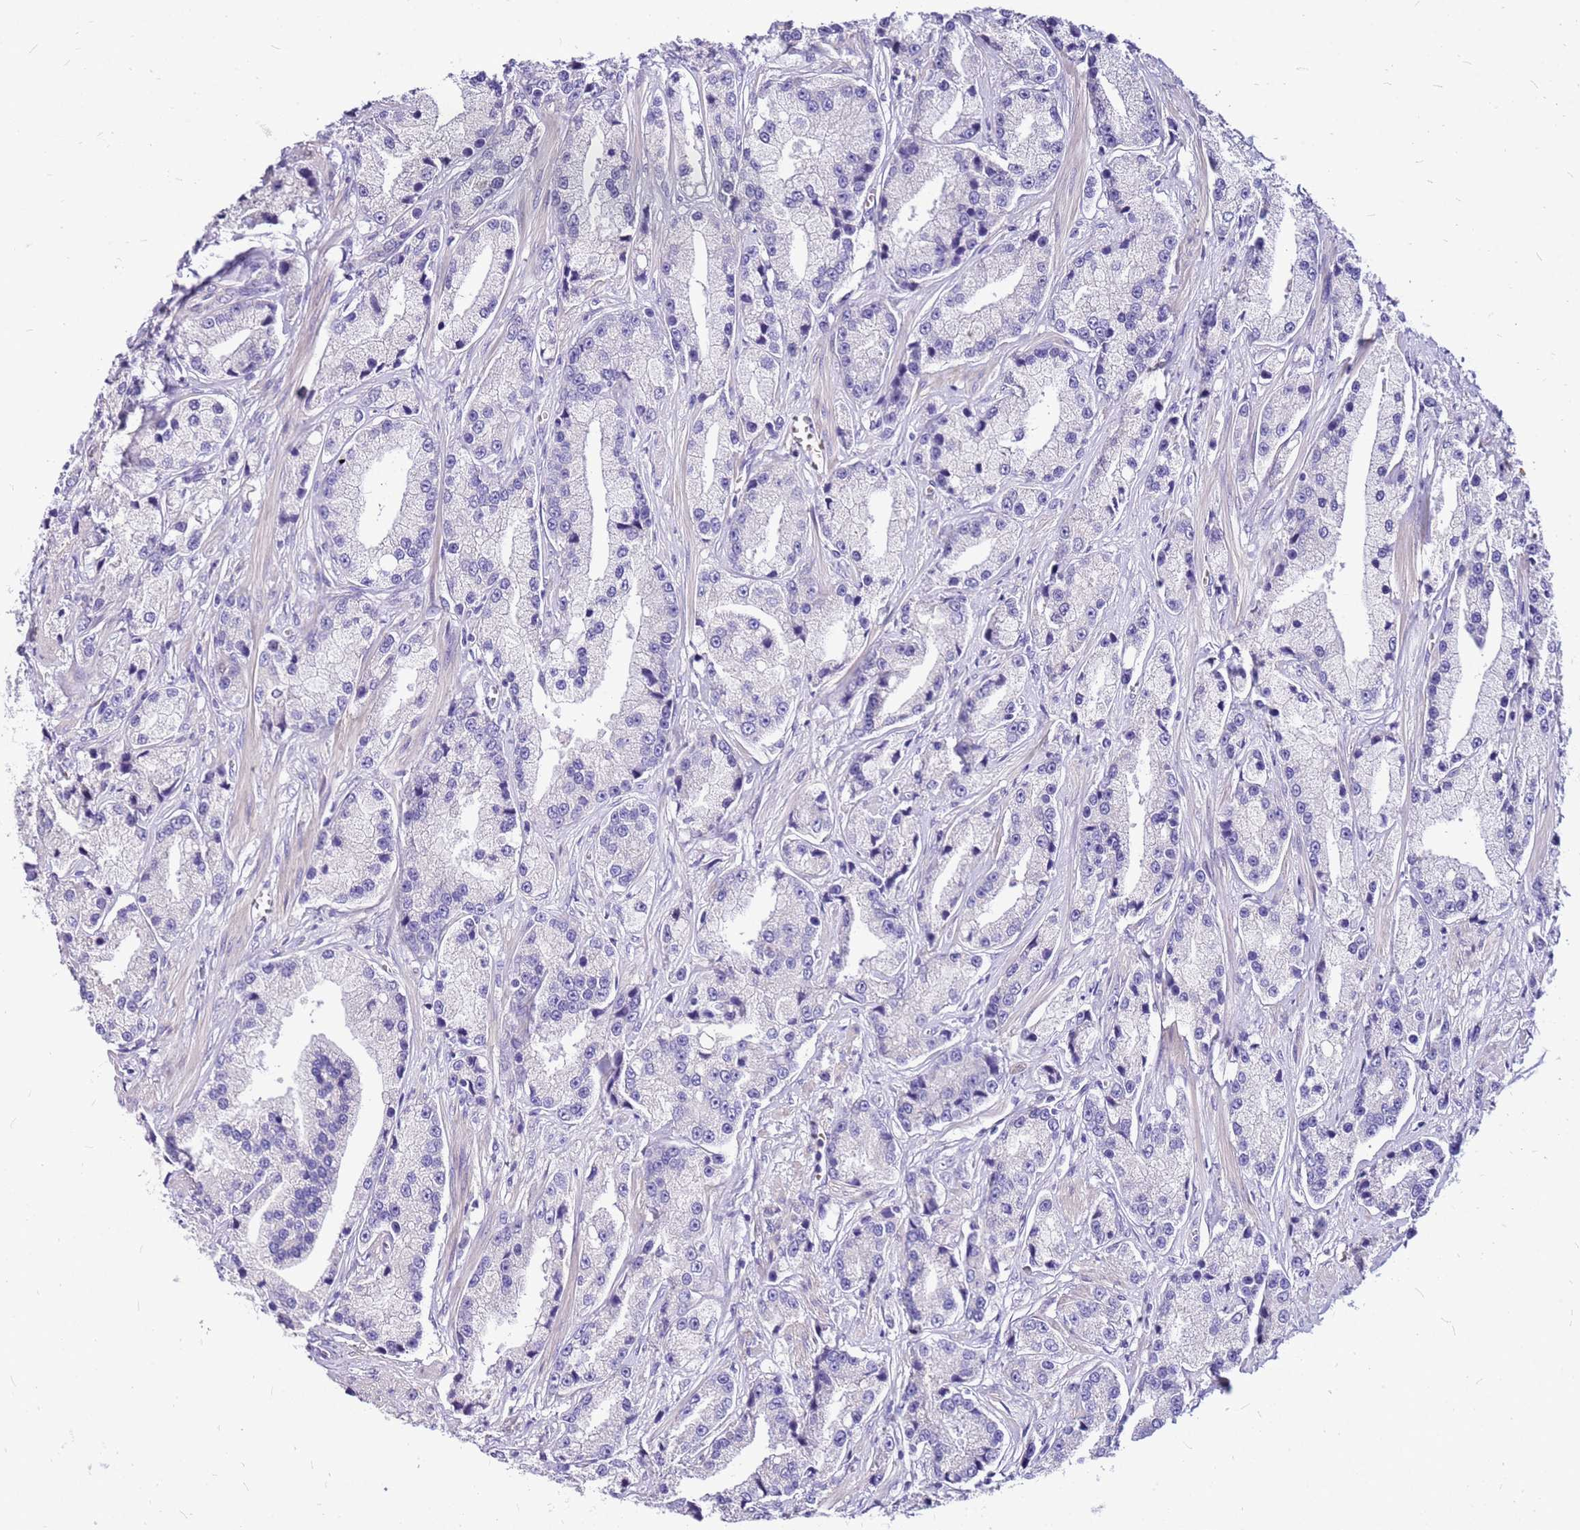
{"staining": {"intensity": "negative", "quantity": "none", "location": "none"}, "tissue": "prostate cancer", "cell_type": "Tumor cells", "image_type": "cancer", "snomed": [{"axis": "morphology", "description": "Adenocarcinoma, High grade"}, {"axis": "topography", "description": "Prostate"}], "caption": "A high-resolution image shows immunohistochemistry (IHC) staining of prostate cancer, which shows no significant staining in tumor cells. (DAB IHC, high magnification).", "gene": "DCDC2B", "patient": {"sex": "male", "age": 74}}